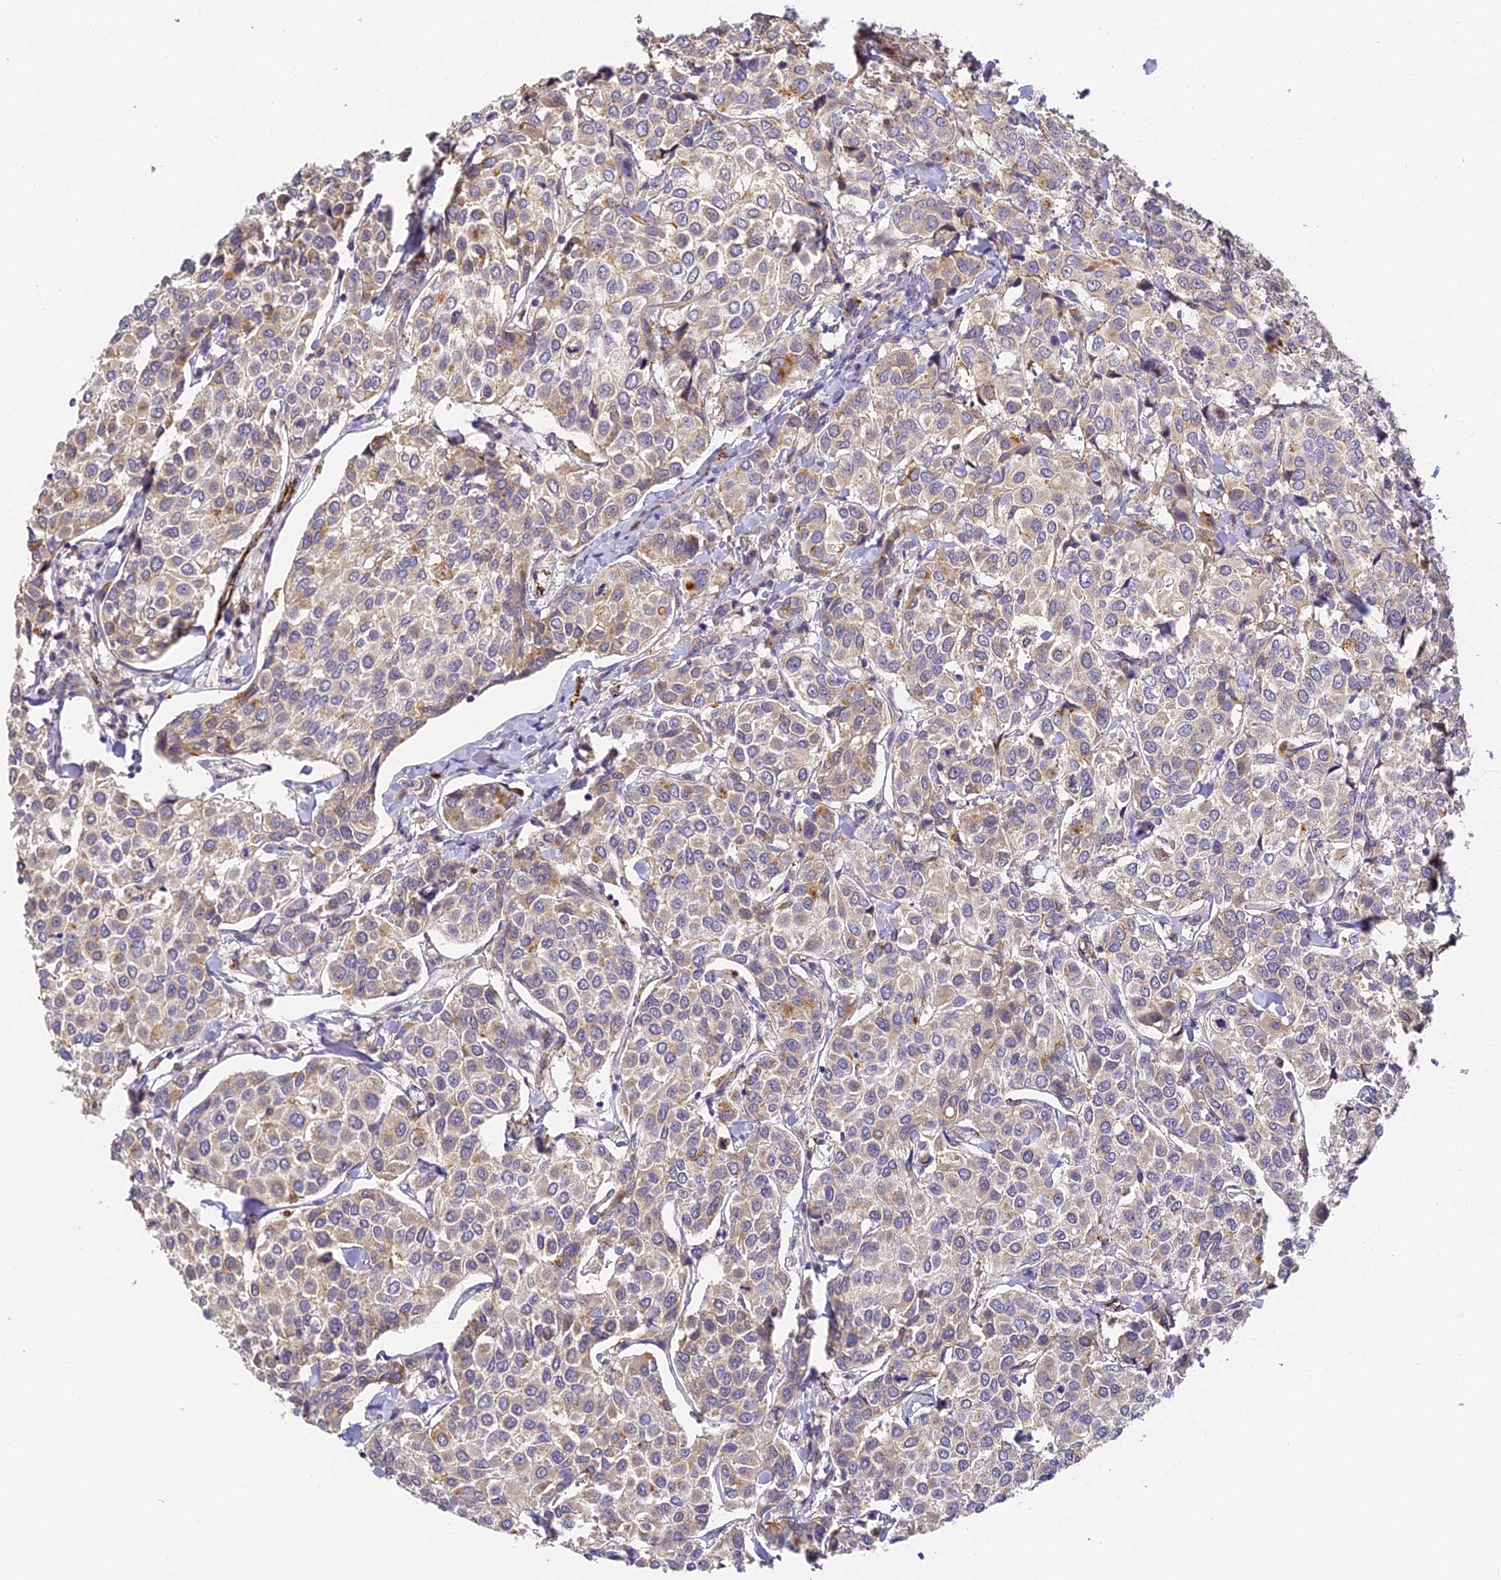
{"staining": {"intensity": "moderate", "quantity": "25%-75%", "location": "cytoplasmic/membranous"}, "tissue": "breast cancer", "cell_type": "Tumor cells", "image_type": "cancer", "snomed": [{"axis": "morphology", "description": "Duct carcinoma"}, {"axis": "topography", "description": "Breast"}], "caption": "Moderate cytoplasmic/membranous protein expression is present in about 25%-75% of tumor cells in infiltrating ductal carcinoma (breast). Nuclei are stained in blue.", "gene": "DNAAF10", "patient": {"sex": "female", "age": 55}}